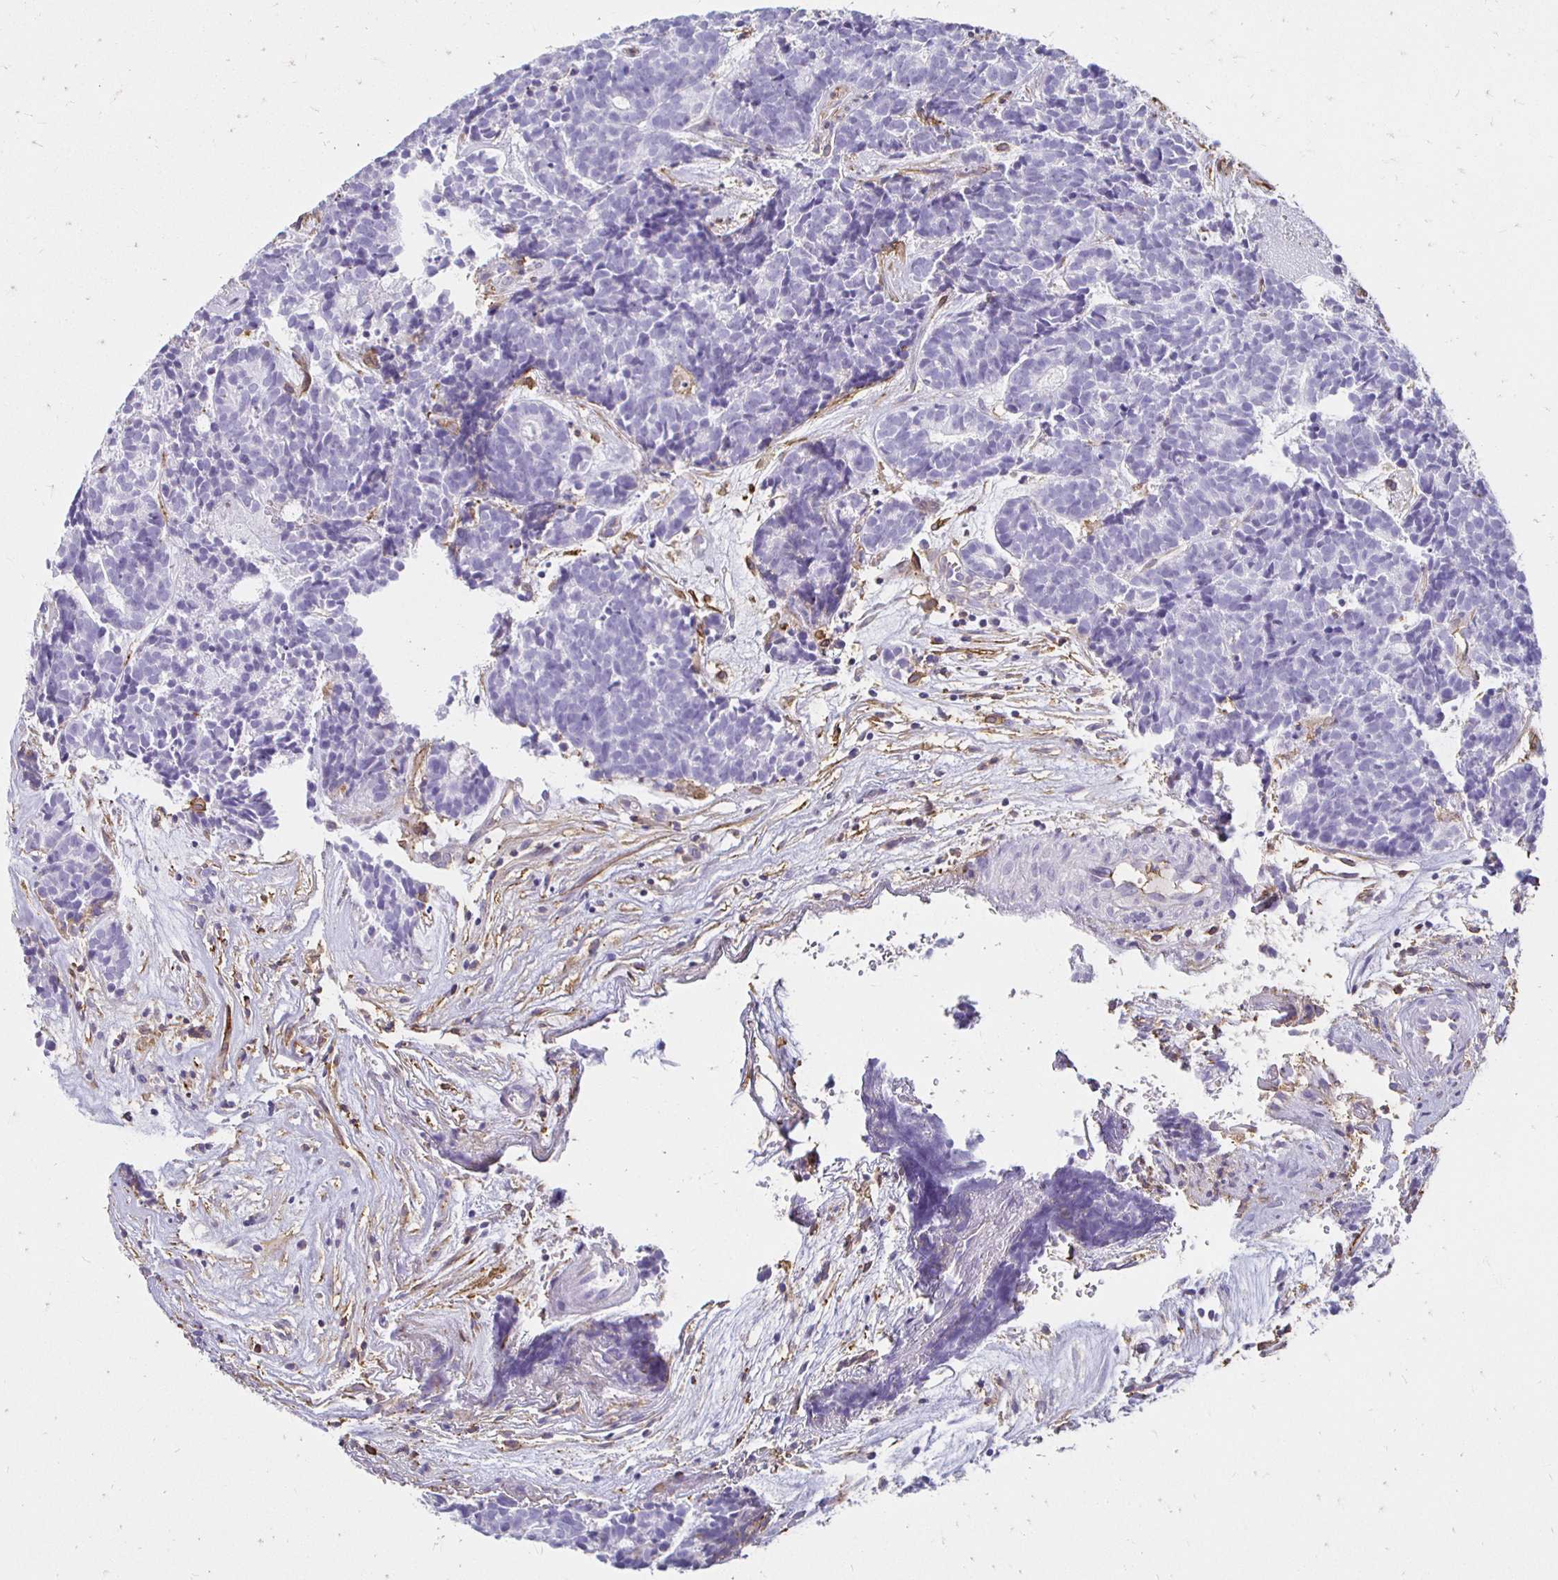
{"staining": {"intensity": "negative", "quantity": "none", "location": "none"}, "tissue": "head and neck cancer", "cell_type": "Tumor cells", "image_type": "cancer", "snomed": [{"axis": "morphology", "description": "Adenocarcinoma, NOS"}, {"axis": "topography", "description": "Head-Neck"}], "caption": "An IHC image of head and neck cancer is shown. There is no staining in tumor cells of head and neck cancer.", "gene": "TAS1R3", "patient": {"sex": "female", "age": 81}}